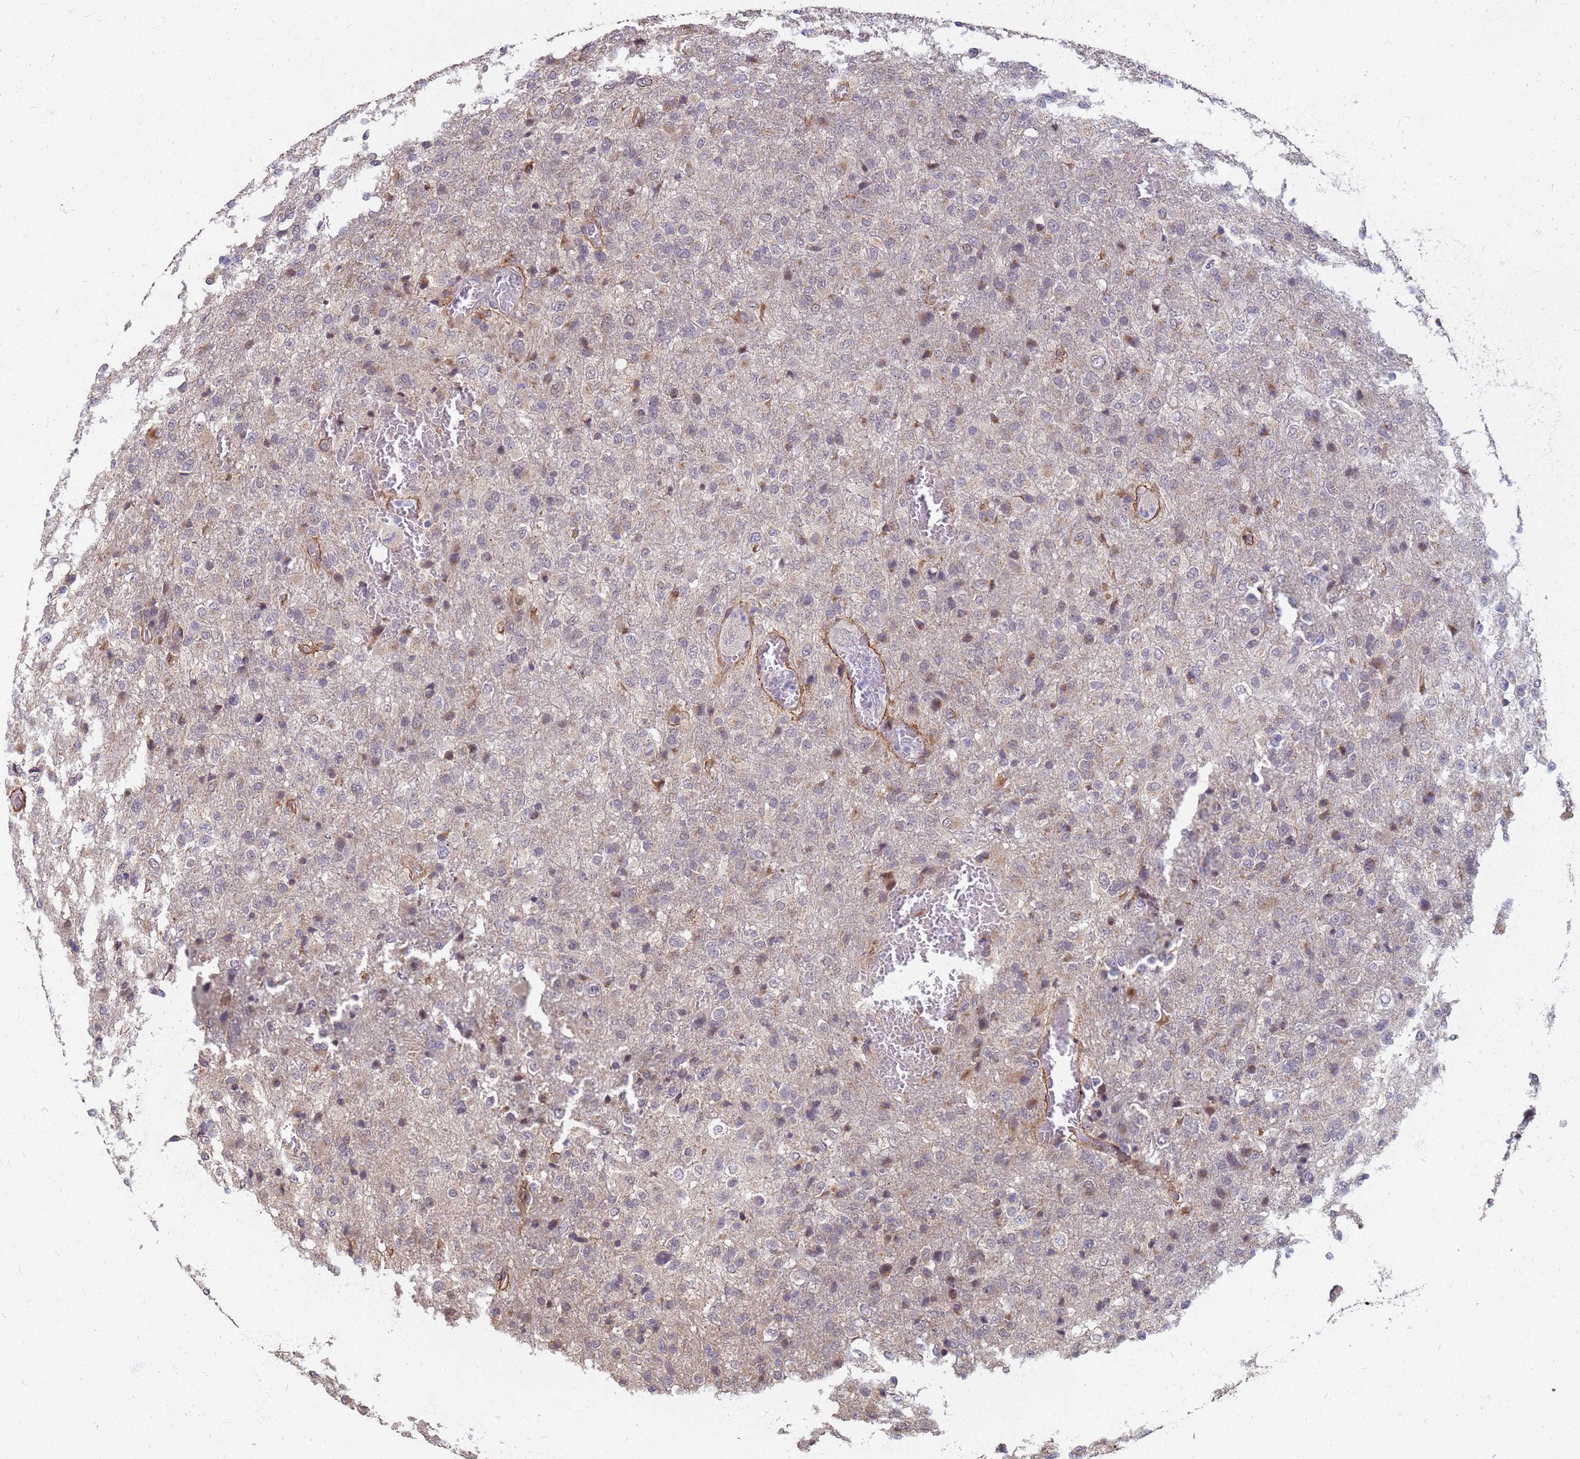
{"staining": {"intensity": "negative", "quantity": "none", "location": "none"}, "tissue": "glioma", "cell_type": "Tumor cells", "image_type": "cancer", "snomed": [{"axis": "morphology", "description": "Glioma, malignant, High grade"}, {"axis": "topography", "description": "Brain"}], "caption": "Immunohistochemistry (IHC) micrograph of neoplastic tissue: malignant high-grade glioma stained with DAB reveals no significant protein expression in tumor cells.", "gene": "ITGB4", "patient": {"sex": "female", "age": 74}}